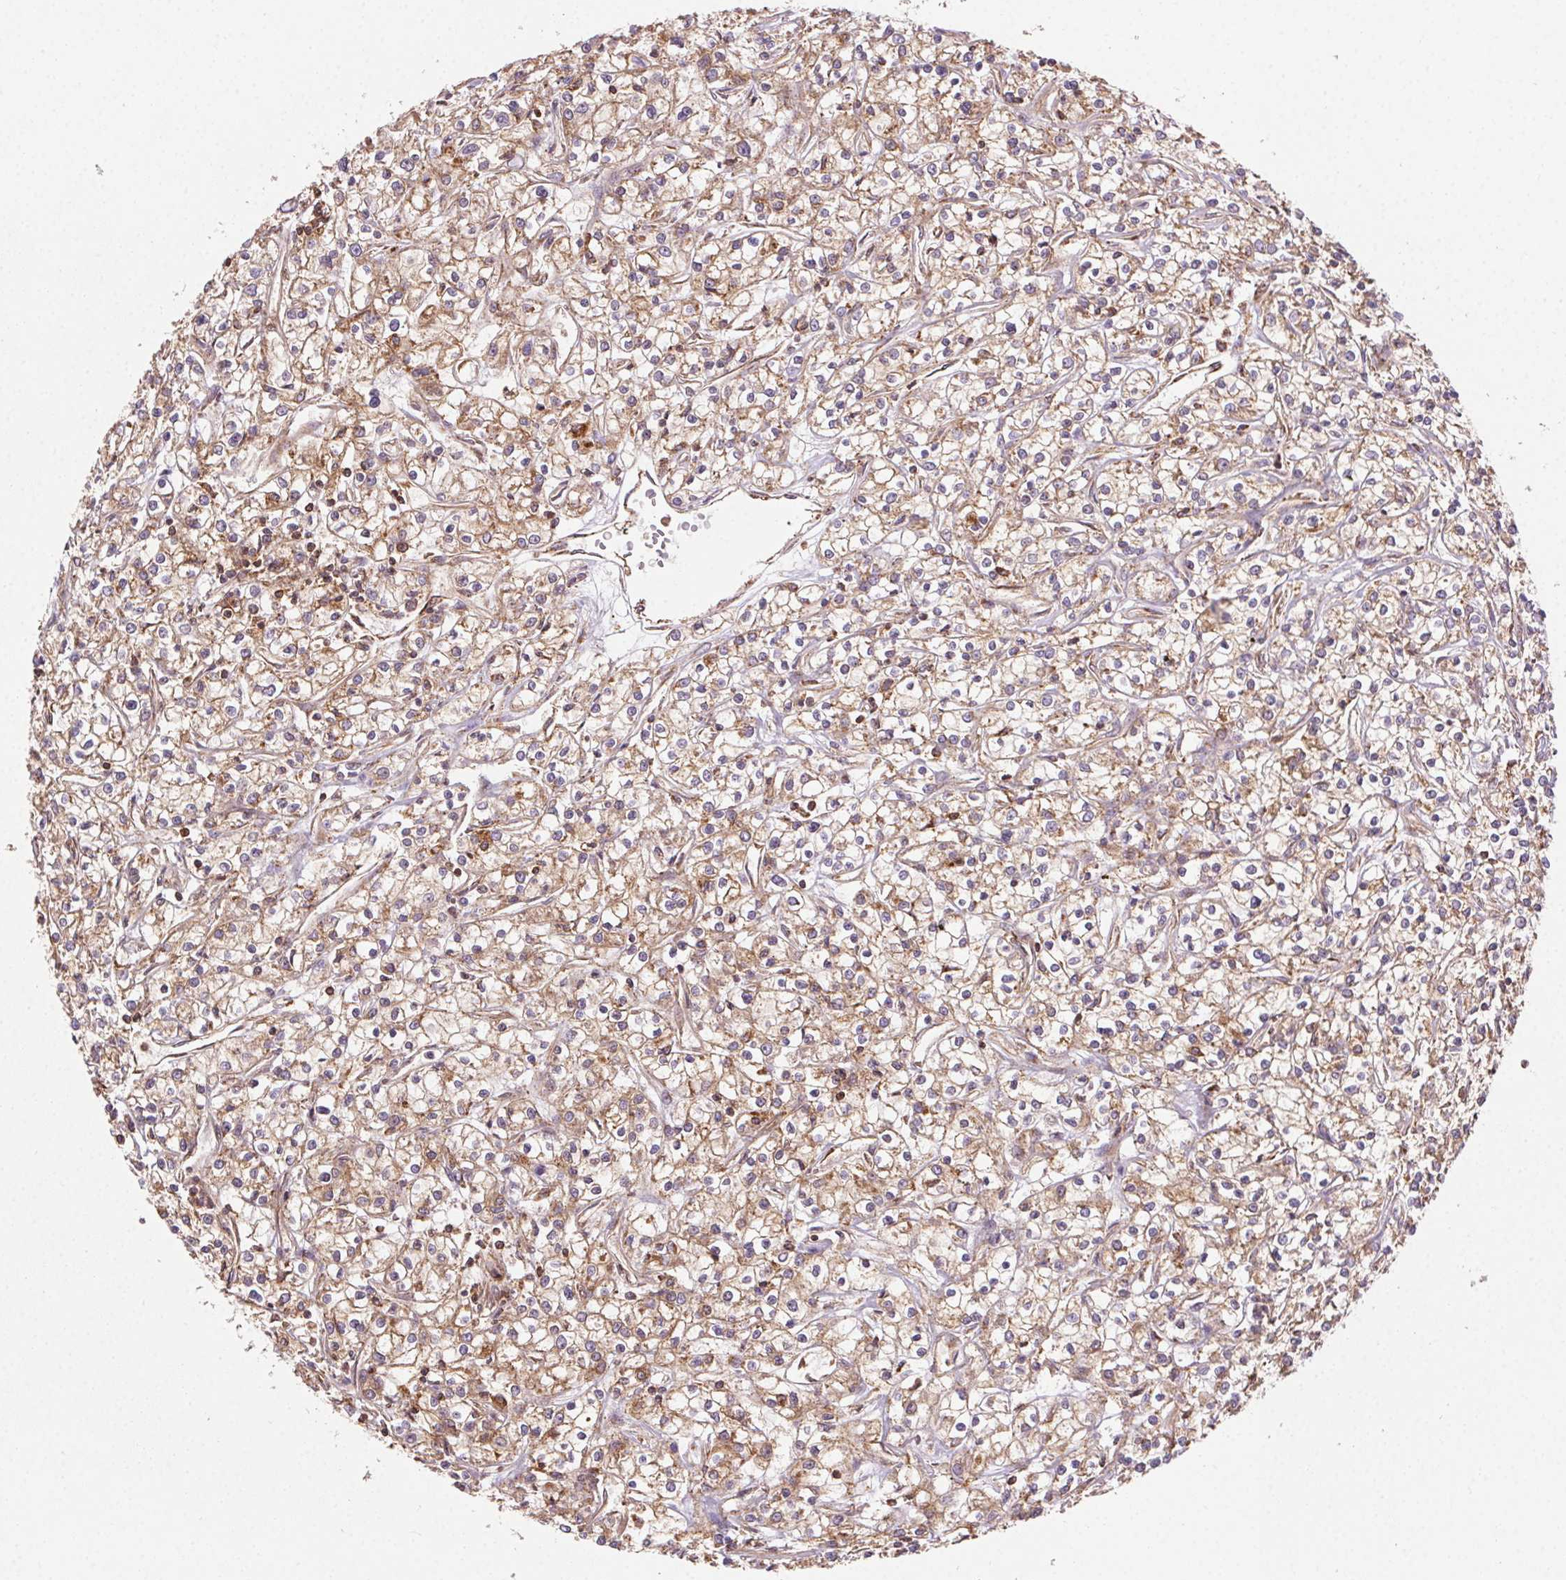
{"staining": {"intensity": "moderate", "quantity": ">75%", "location": "cytoplasmic/membranous"}, "tissue": "renal cancer", "cell_type": "Tumor cells", "image_type": "cancer", "snomed": [{"axis": "morphology", "description": "Adenocarcinoma, NOS"}, {"axis": "topography", "description": "Kidney"}], "caption": "Immunohistochemical staining of adenocarcinoma (renal) demonstrates medium levels of moderate cytoplasmic/membranous protein staining in approximately >75% of tumor cells.", "gene": "CLPB", "patient": {"sex": "female", "age": 59}}